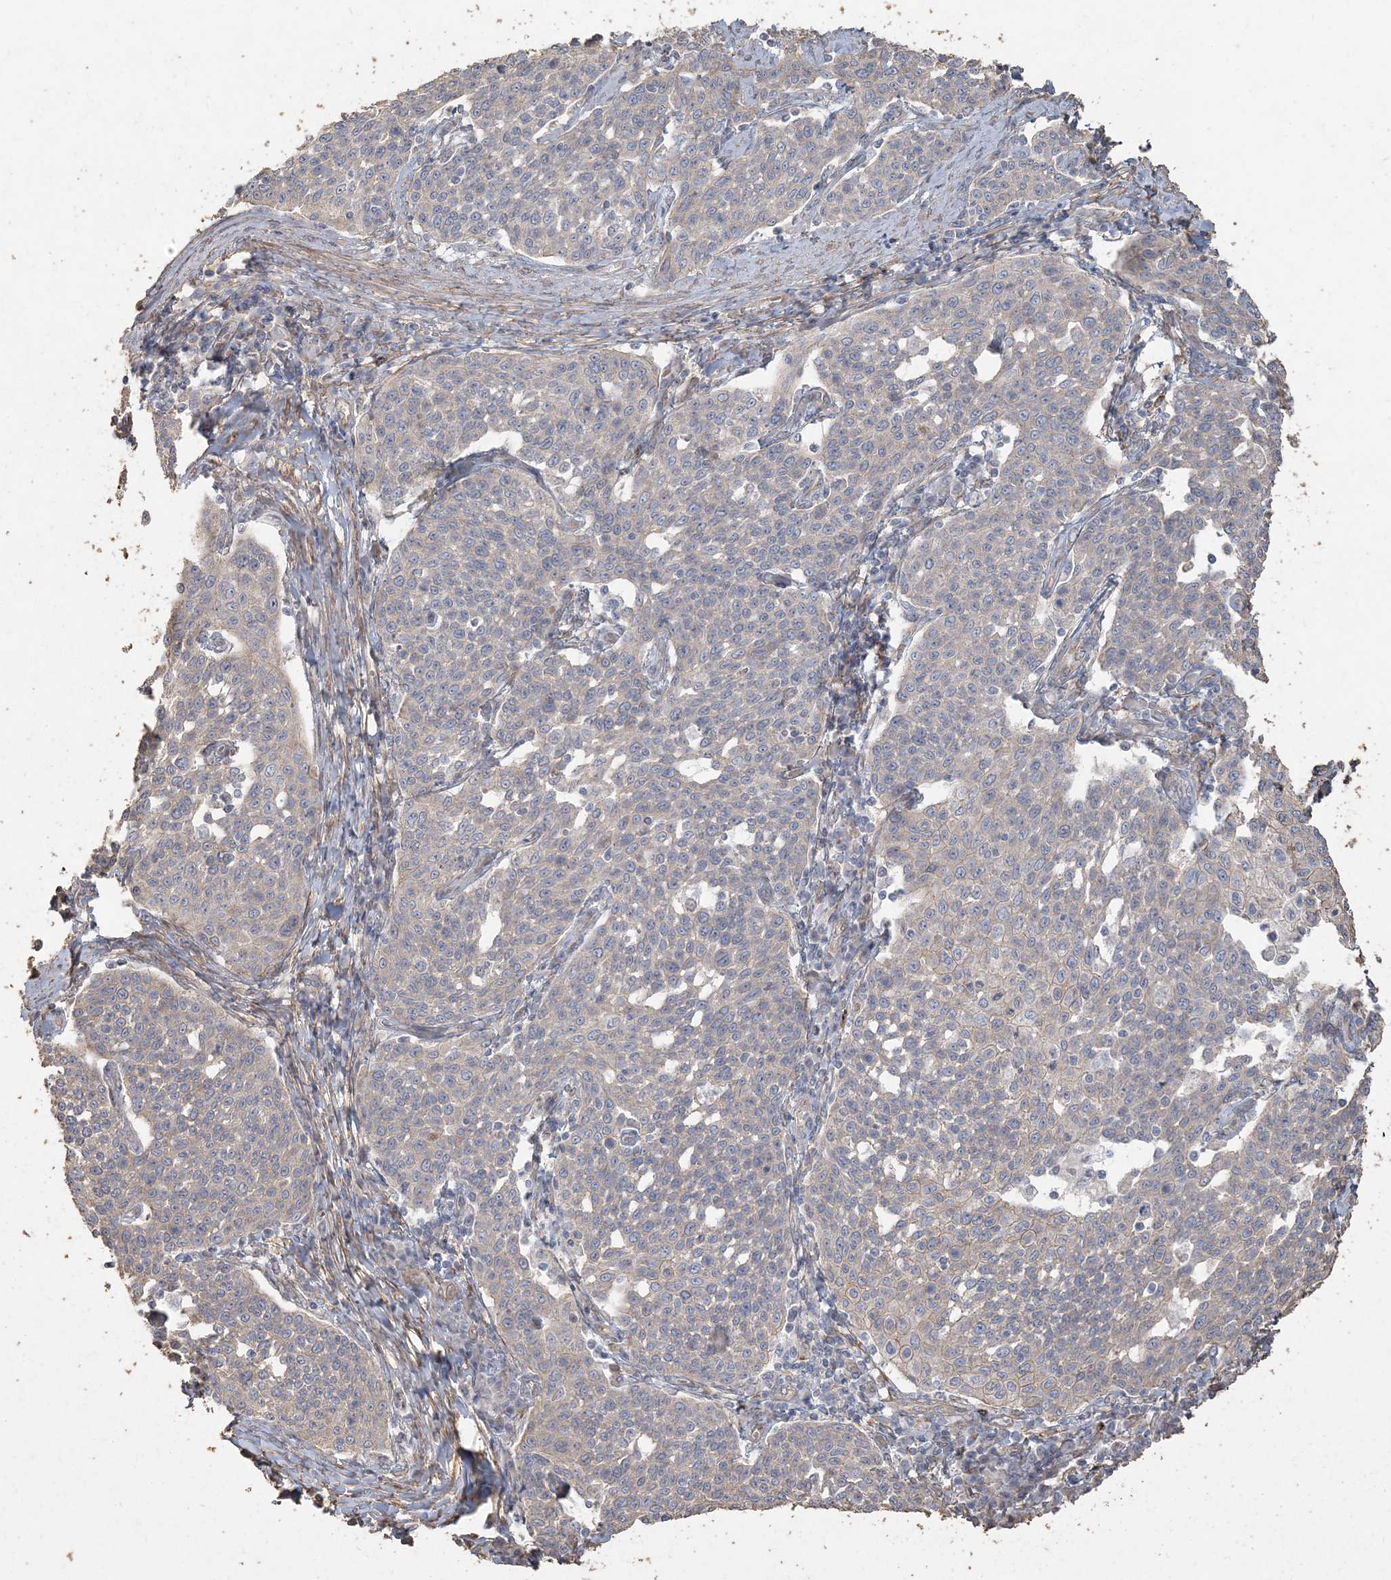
{"staining": {"intensity": "negative", "quantity": "none", "location": "none"}, "tissue": "cervical cancer", "cell_type": "Tumor cells", "image_type": "cancer", "snomed": [{"axis": "morphology", "description": "Squamous cell carcinoma, NOS"}, {"axis": "topography", "description": "Cervix"}], "caption": "An immunohistochemistry (IHC) photomicrograph of cervical squamous cell carcinoma is shown. There is no staining in tumor cells of cervical squamous cell carcinoma.", "gene": "RNF145", "patient": {"sex": "female", "age": 34}}